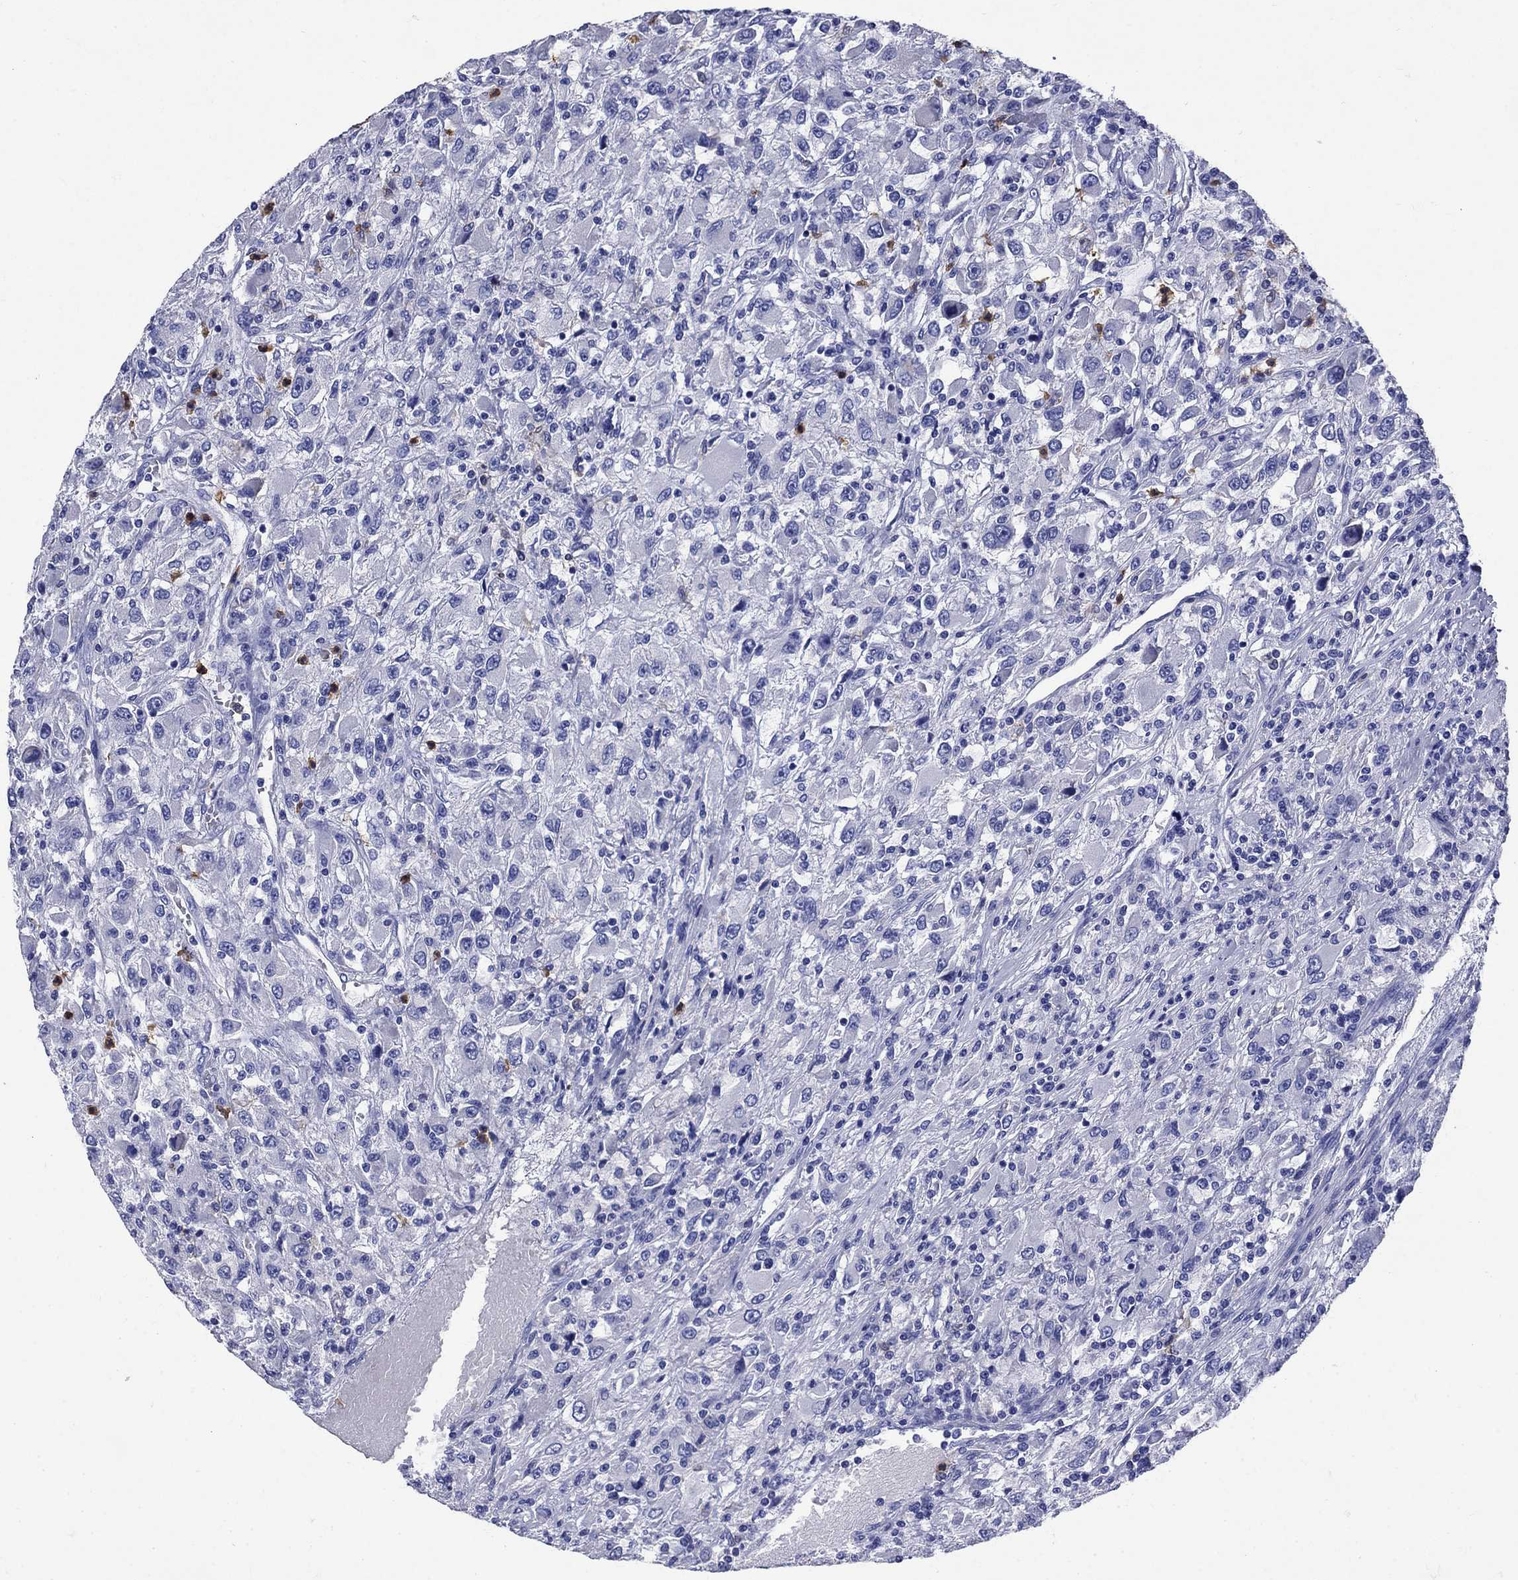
{"staining": {"intensity": "negative", "quantity": "none", "location": "none"}, "tissue": "renal cancer", "cell_type": "Tumor cells", "image_type": "cancer", "snomed": [{"axis": "morphology", "description": "Adenocarcinoma, NOS"}, {"axis": "topography", "description": "Kidney"}], "caption": "DAB (3,3'-diaminobenzidine) immunohistochemical staining of renal cancer (adenocarcinoma) exhibits no significant expression in tumor cells.", "gene": "TFR2", "patient": {"sex": "female", "age": 67}}